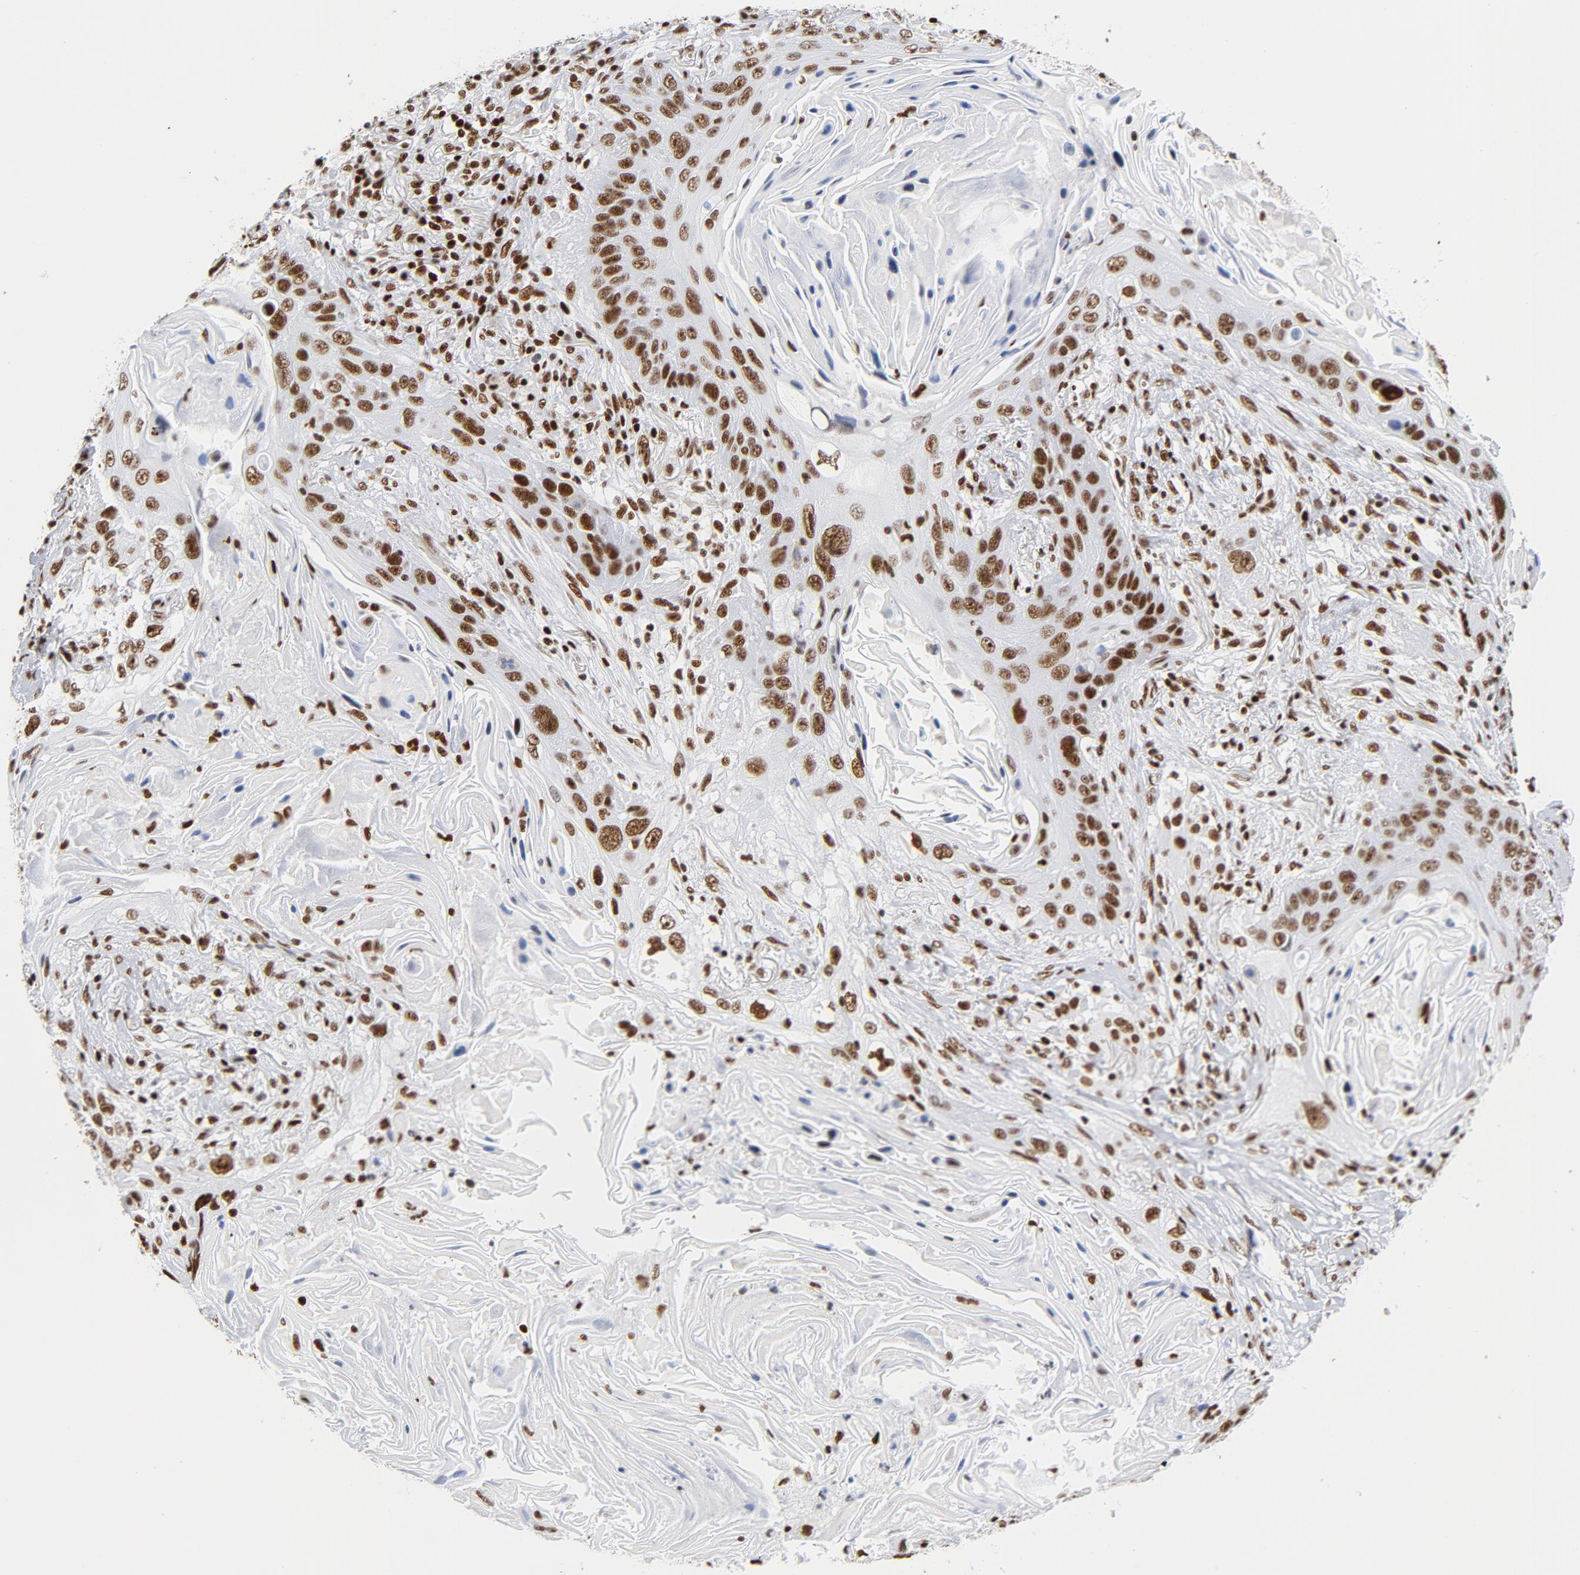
{"staining": {"intensity": "strong", "quantity": ">75%", "location": "nuclear"}, "tissue": "lung cancer", "cell_type": "Tumor cells", "image_type": "cancer", "snomed": [{"axis": "morphology", "description": "Squamous cell carcinoma, NOS"}, {"axis": "topography", "description": "Lung"}], "caption": "Immunohistochemical staining of lung cancer shows strong nuclear protein expression in about >75% of tumor cells.", "gene": "XRCC5", "patient": {"sex": "female", "age": 67}}